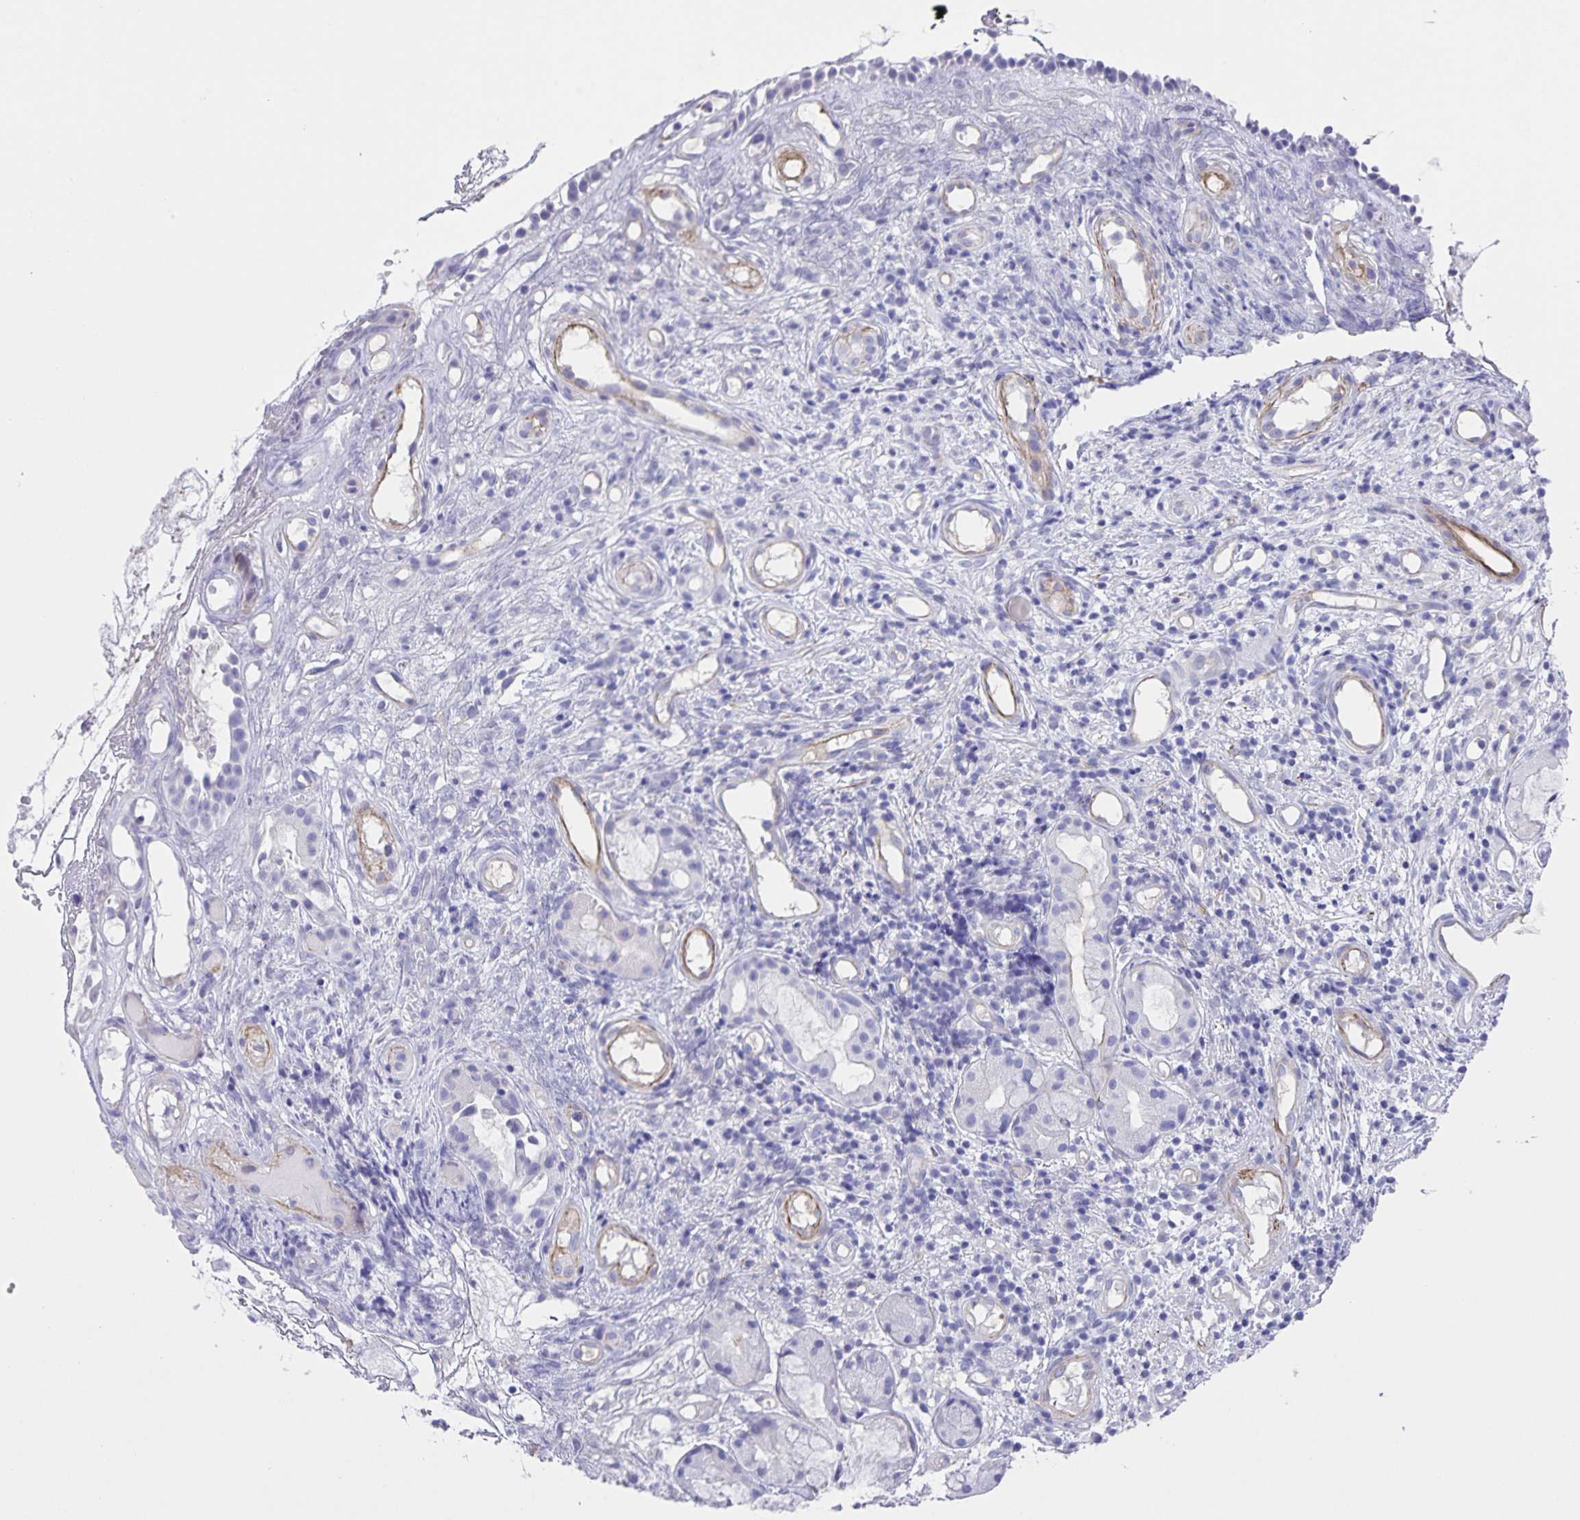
{"staining": {"intensity": "negative", "quantity": "none", "location": "none"}, "tissue": "nasopharynx", "cell_type": "Respiratory epithelial cells", "image_type": "normal", "snomed": [{"axis": "morphology", "description": "Normal tissue, NOS"}, {"axis": "morphology", "description": "Inflammation, NOS"}, {"axis": "topography", "description": "Nasopharynx"}], "caption": "A histopathology image of human nasopharynx is negative for staining in respiratory epithelial cells. Brightfield microscopy of immunohistochemistry stained with DAB (3,3'-diaminobenzidine) (brown) and hematoxylin (blue), captured at high magnification.", "gene": "UBQLN3", "patient": {"sex": "male", "age": 54}}